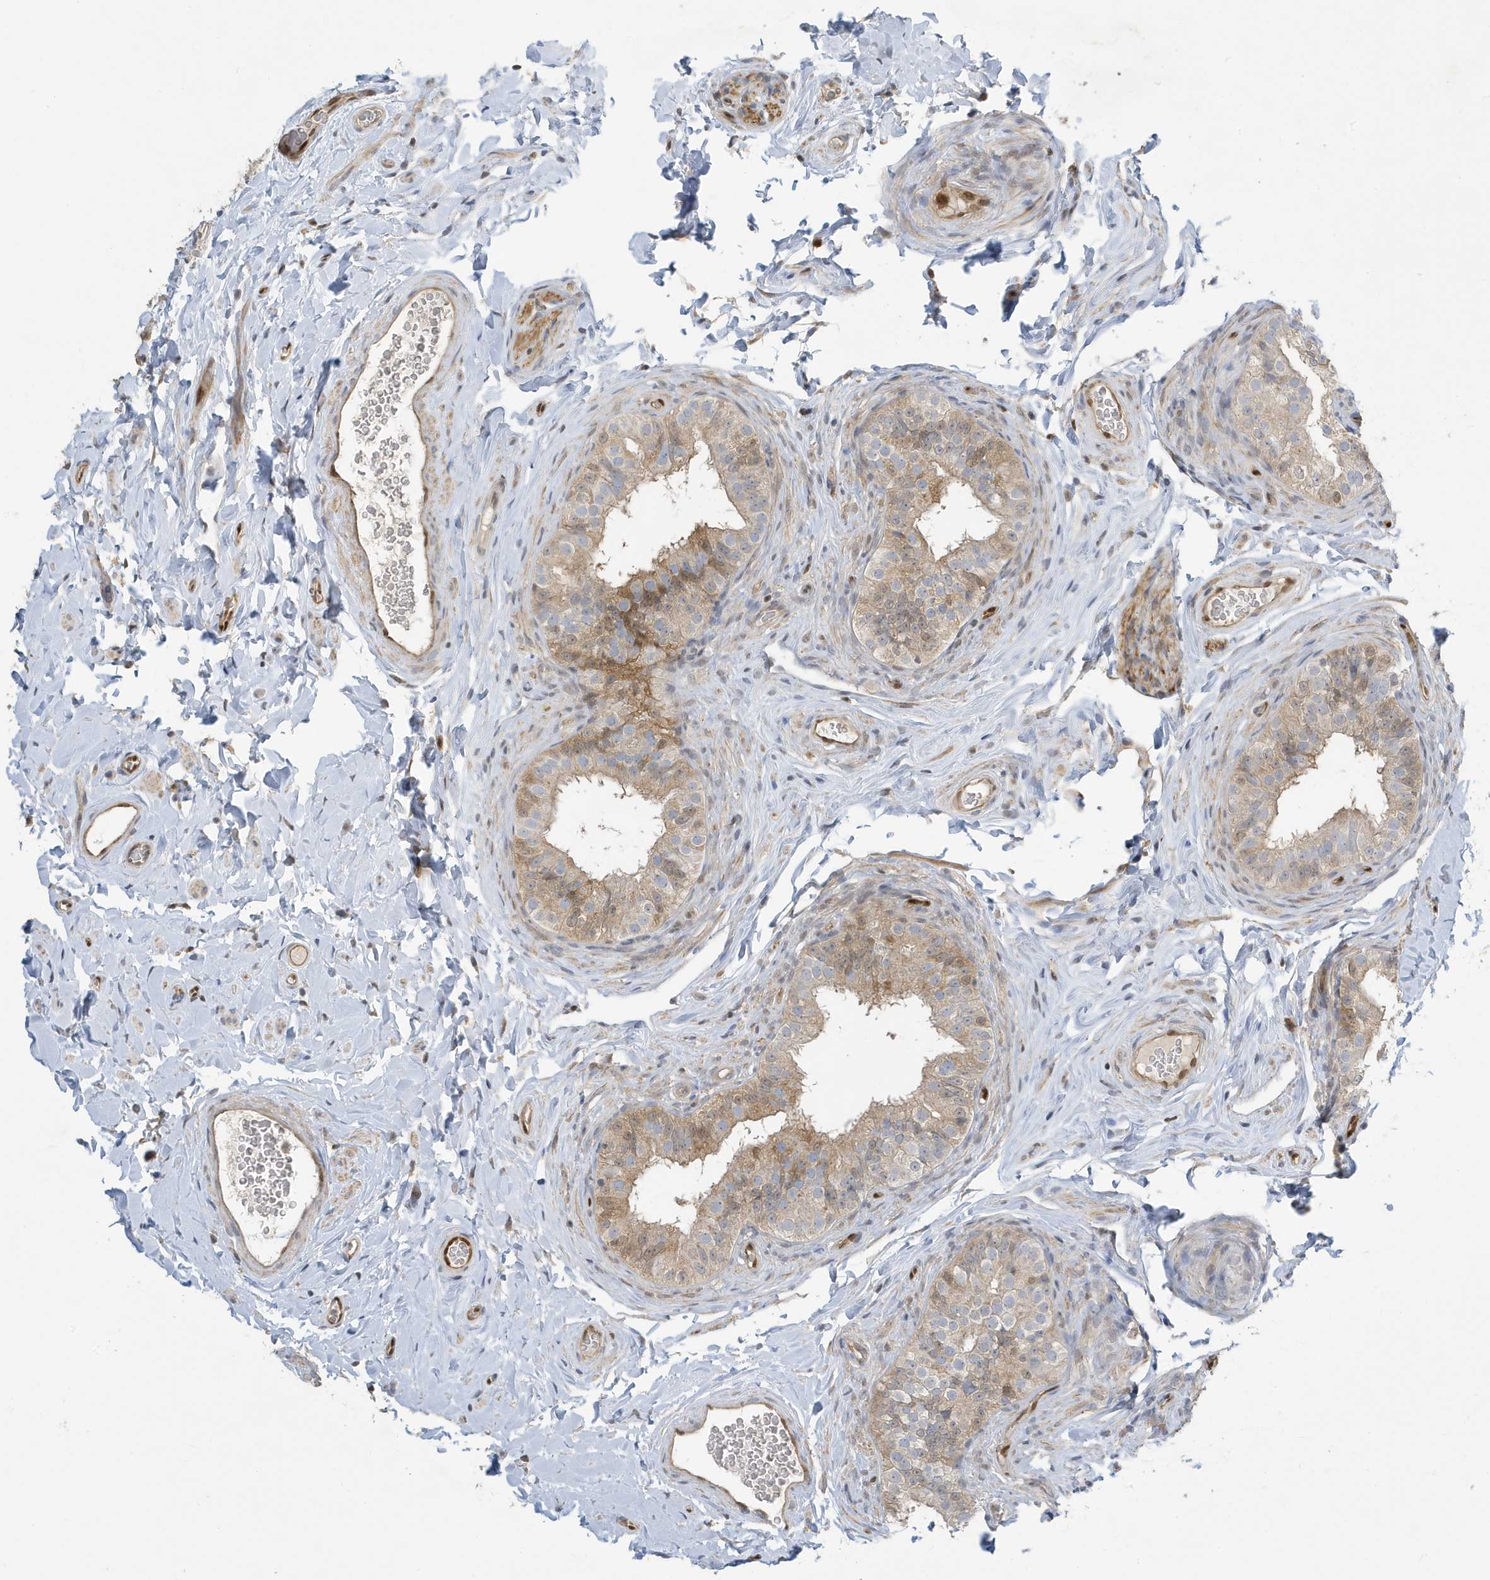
{"staining": {"intensity": "moderate", "quantity": "<25%", "location": "cytoplasmic/membranous,nuclear"}, "tissue": "epididymis", "cell_type": "Glandular cells", "image_type": "normal", "snomed": [{"axis": "morphology", "description": "Normal tissue, NOS"}, {"axis": "topography", "description": "Epididymis"}], "caption": "Moderate cytoplasmic/membranous,nuclear staining for a protein is present in about <25% of glandular cells of unremarkable epididymis using immunohistochemistry.", "gene": "NCOA7", "patient": {"sex": "male", "age": 49}}